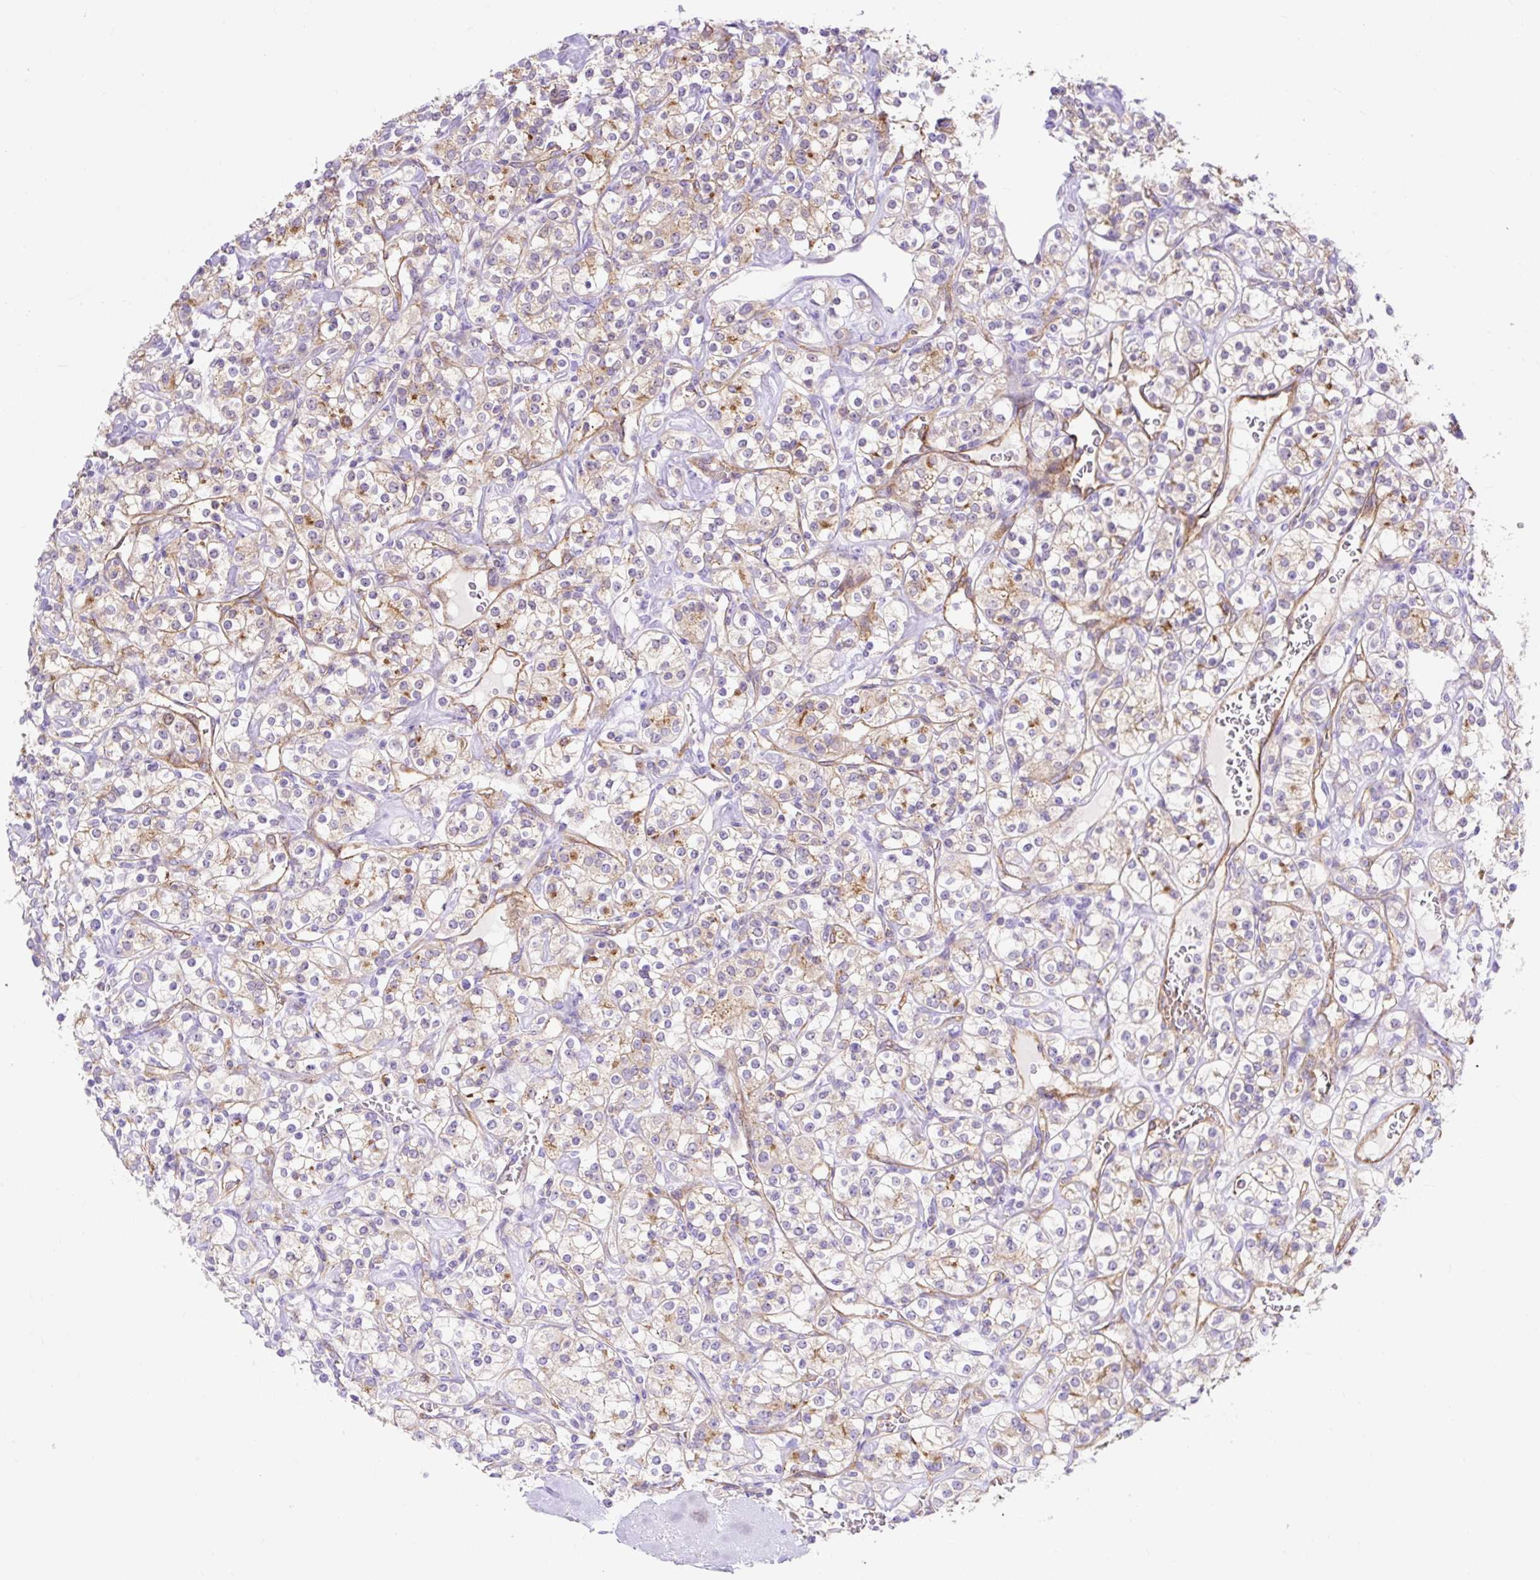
{"staining": {"intensity": "weak", "quantity": "25%-75%", "location": "cytoplasmic/membranous"}, "tissue": "renal cancer", "cell_type": "Tumor cells", "image_type": "cancer", "snomed": [{"axis": "morphology", "description": "Adenocarcinoma, NOS"}, {"axis": "topography", "description": "Kidney"}], "caption": "About 25%-75% of tumor cells in renal cancer display weak cytoplasmic/membranous protein expression as visualized by brown immunohistochemical staining.", "gene": "HIP1R", "patient": {"sex": "male", "age": 77}}